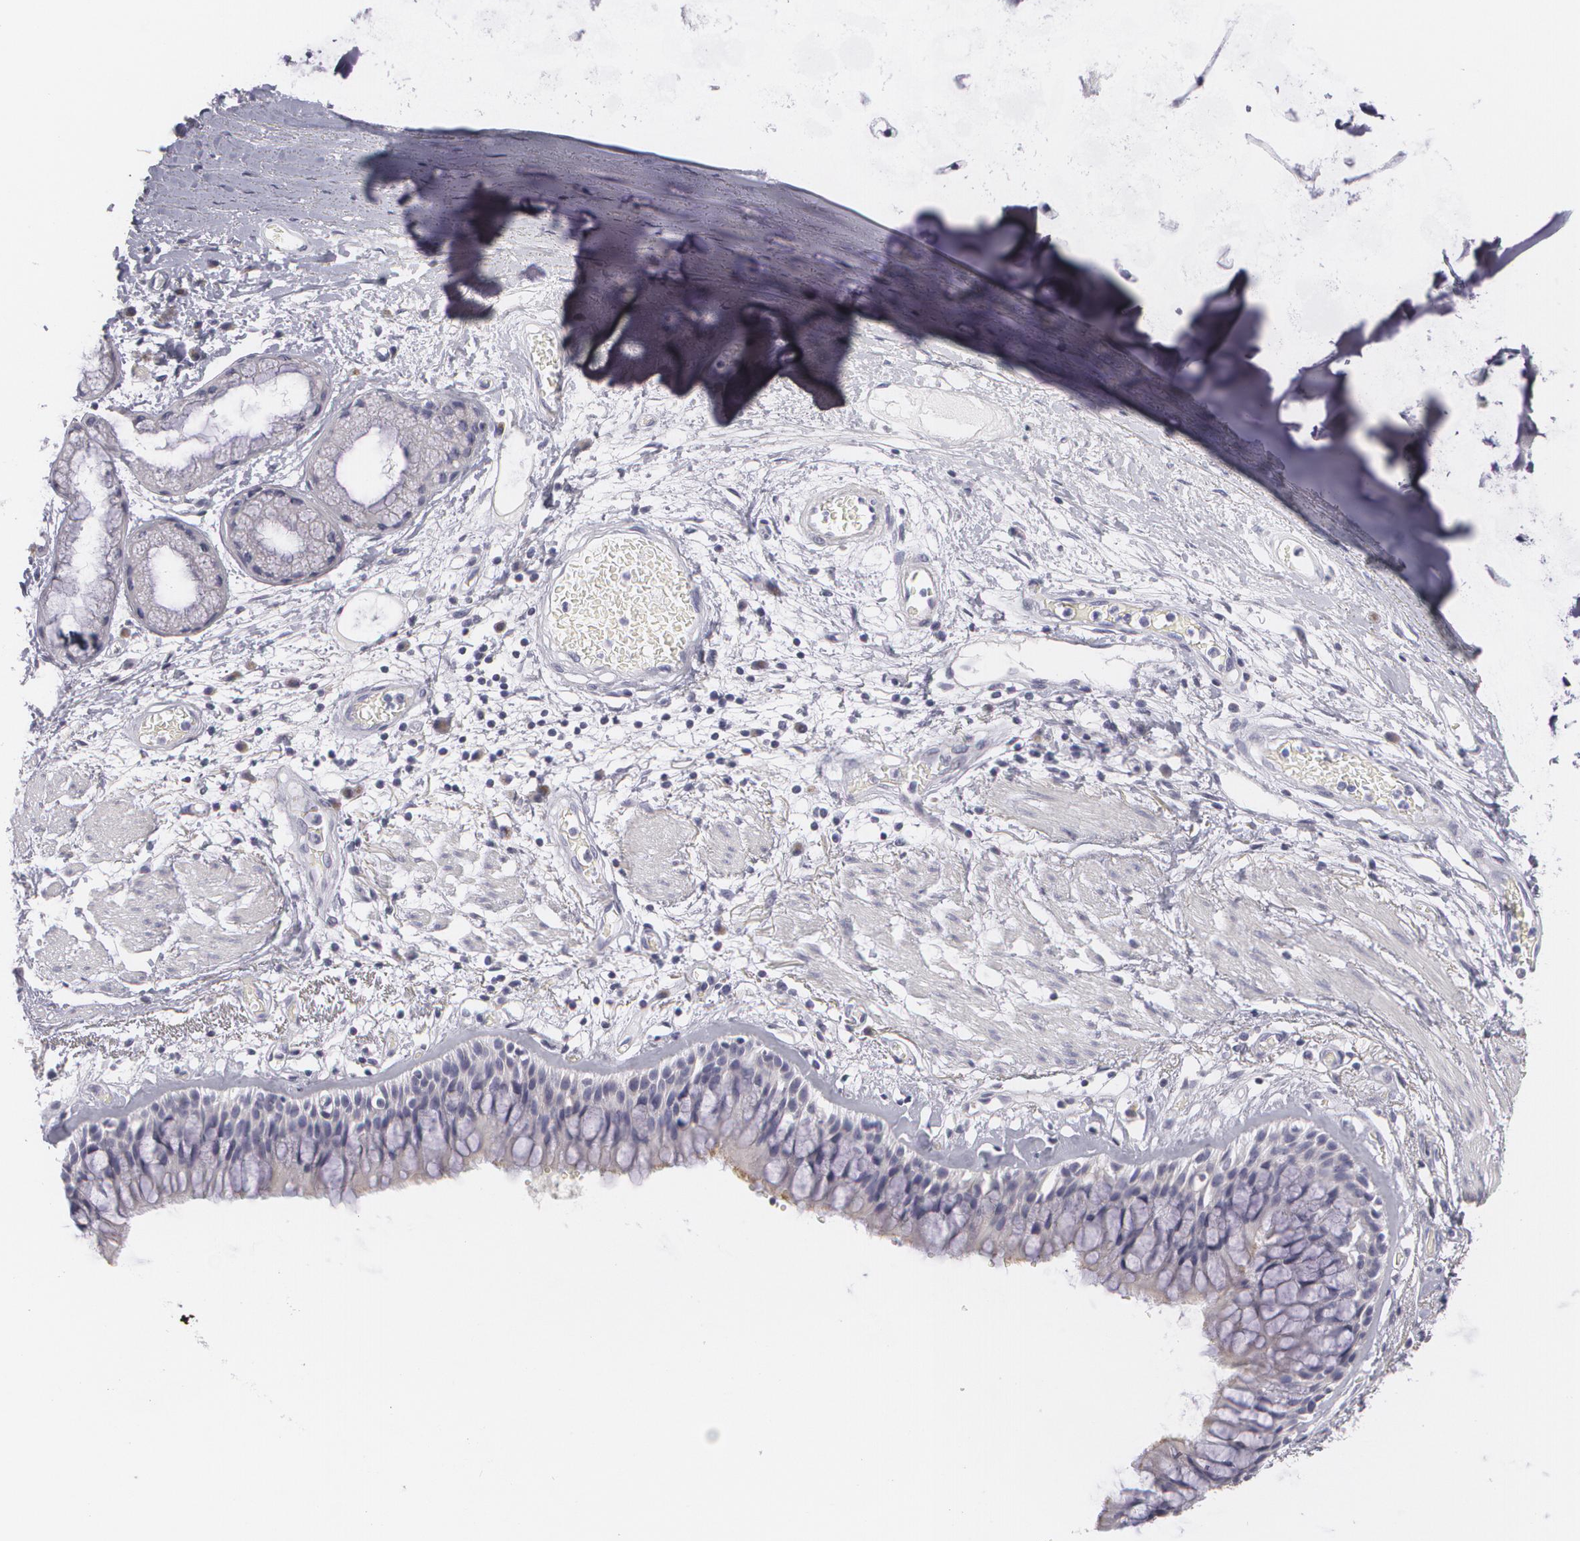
{"staining": {"intensity": "weak", "quantity": ">75%", "location": "cytoplasmic/membranous"}, "tissue": "bronchus", "cell_type": "Respiratory epithelial cells", "image_type": "normal", "snomed": [{"axis": "morphology", "description": "Normal tissue, NOS"}, {"axis": "topography", "description": "Bronchus"}, {"axis": "topography", "description": "Lung"}], "caption": "DAB immunohistochemical staining of benign bronchus displays weak cytoplasmic/membranous protein staining in about >75% of respiratory epithelial cells. (Brightfield microscopy of DAB IHC at high magnification).", "gene": "MBNL3", "patient": {"sex": "female", "age": 57}}